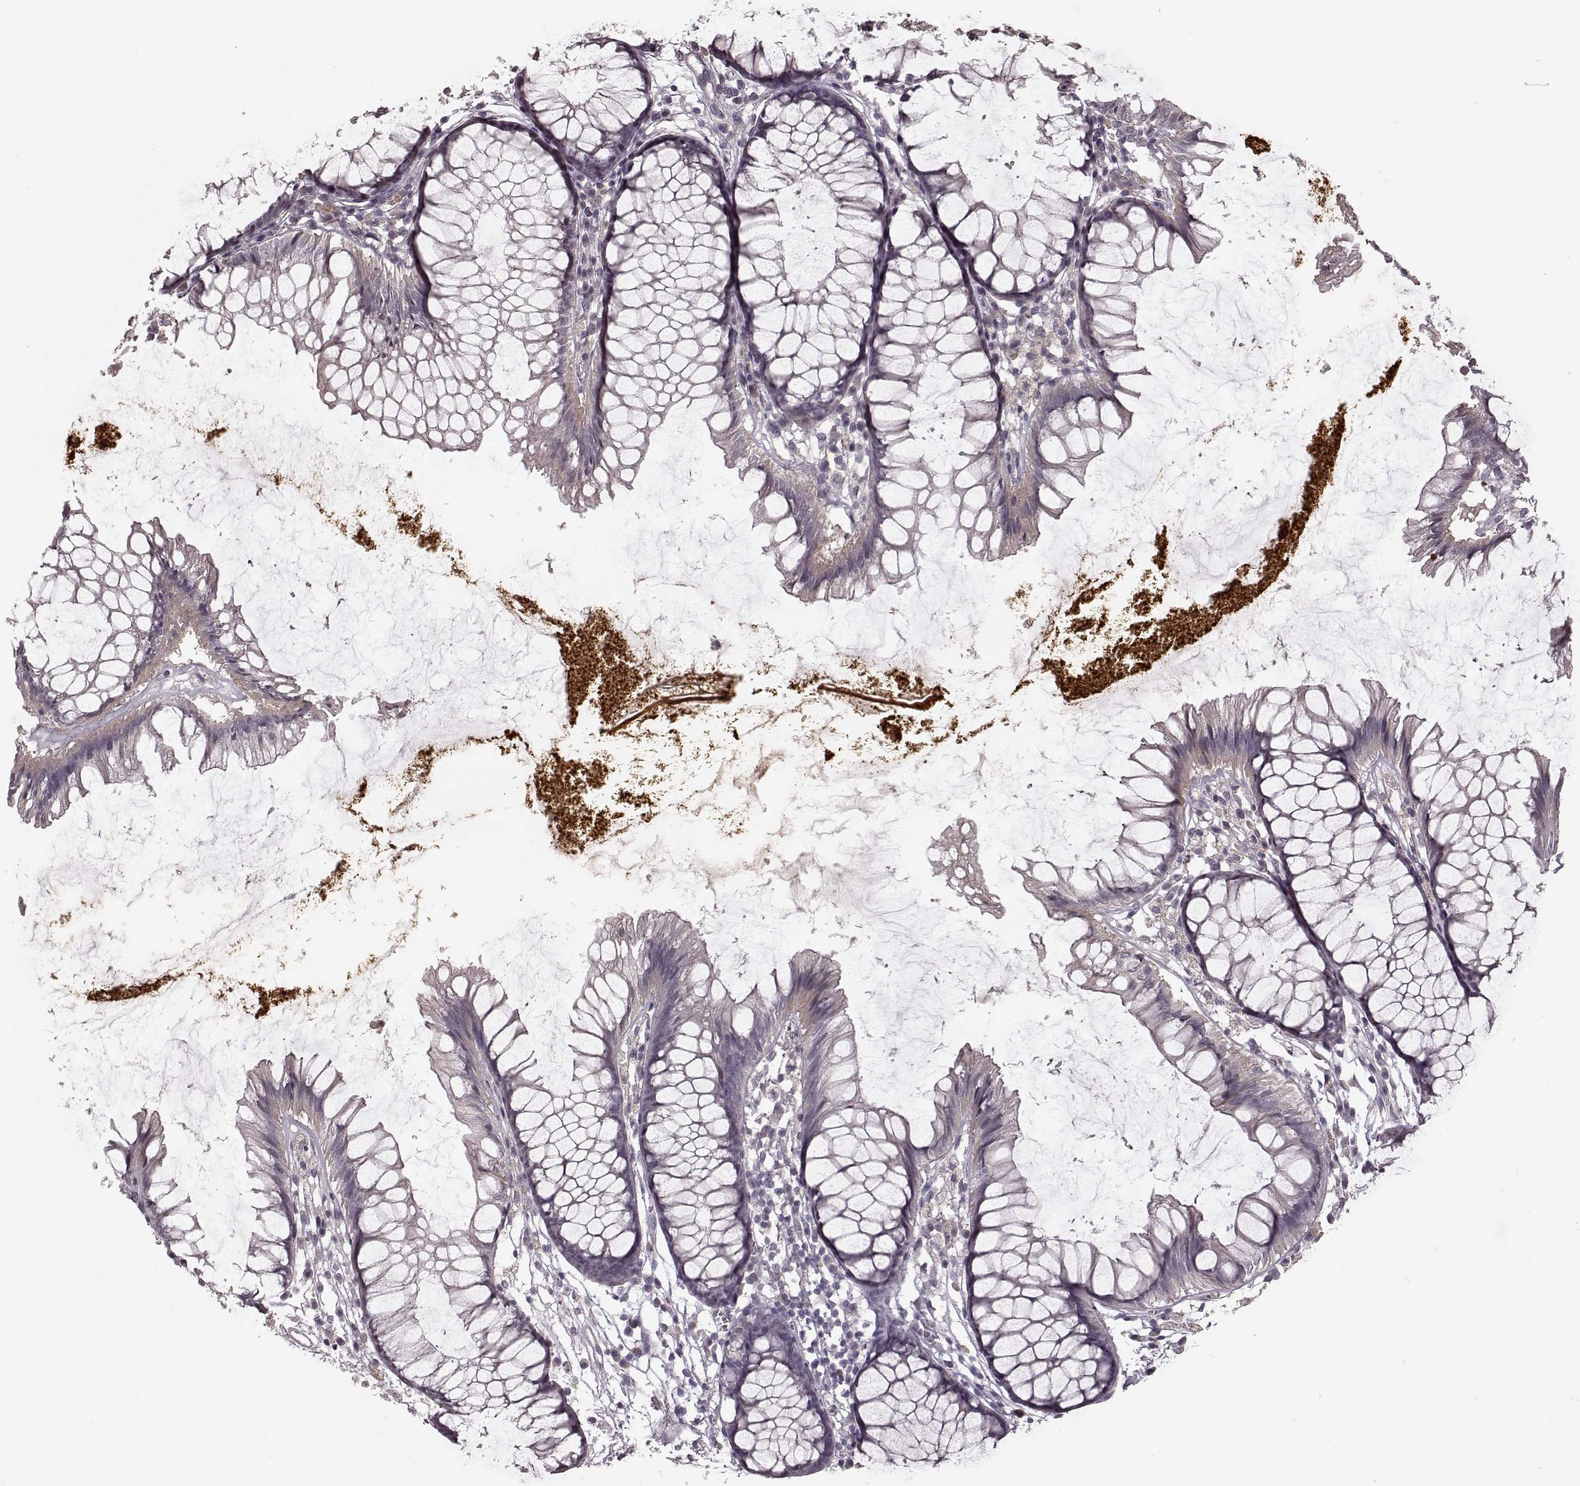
{"staining": {"intensity": "negative", "quantity": "none", "location": "none"}, "tissue": "colon", "cell_type": "Endothelial cells", "image_type": "normal", "snomed": [{"axis": "morphology", "description": "Normal tissue, NOS"}, {"axis": "morphology", "description": "Adenocarcinoma, NOS"}, {"axis": "topography", "description": "Colon"}], "caption": "Immunohistochemistry (IHC) micrograph of benign colon: colon stained with DAB (3,3'-diaminobenzidine) demonstrates no significant protein positivity in endothelial cells. (DAB IHC, high magnification).", "gene": "PRKCE", "patient": {"sex": "male", "age": 65}}